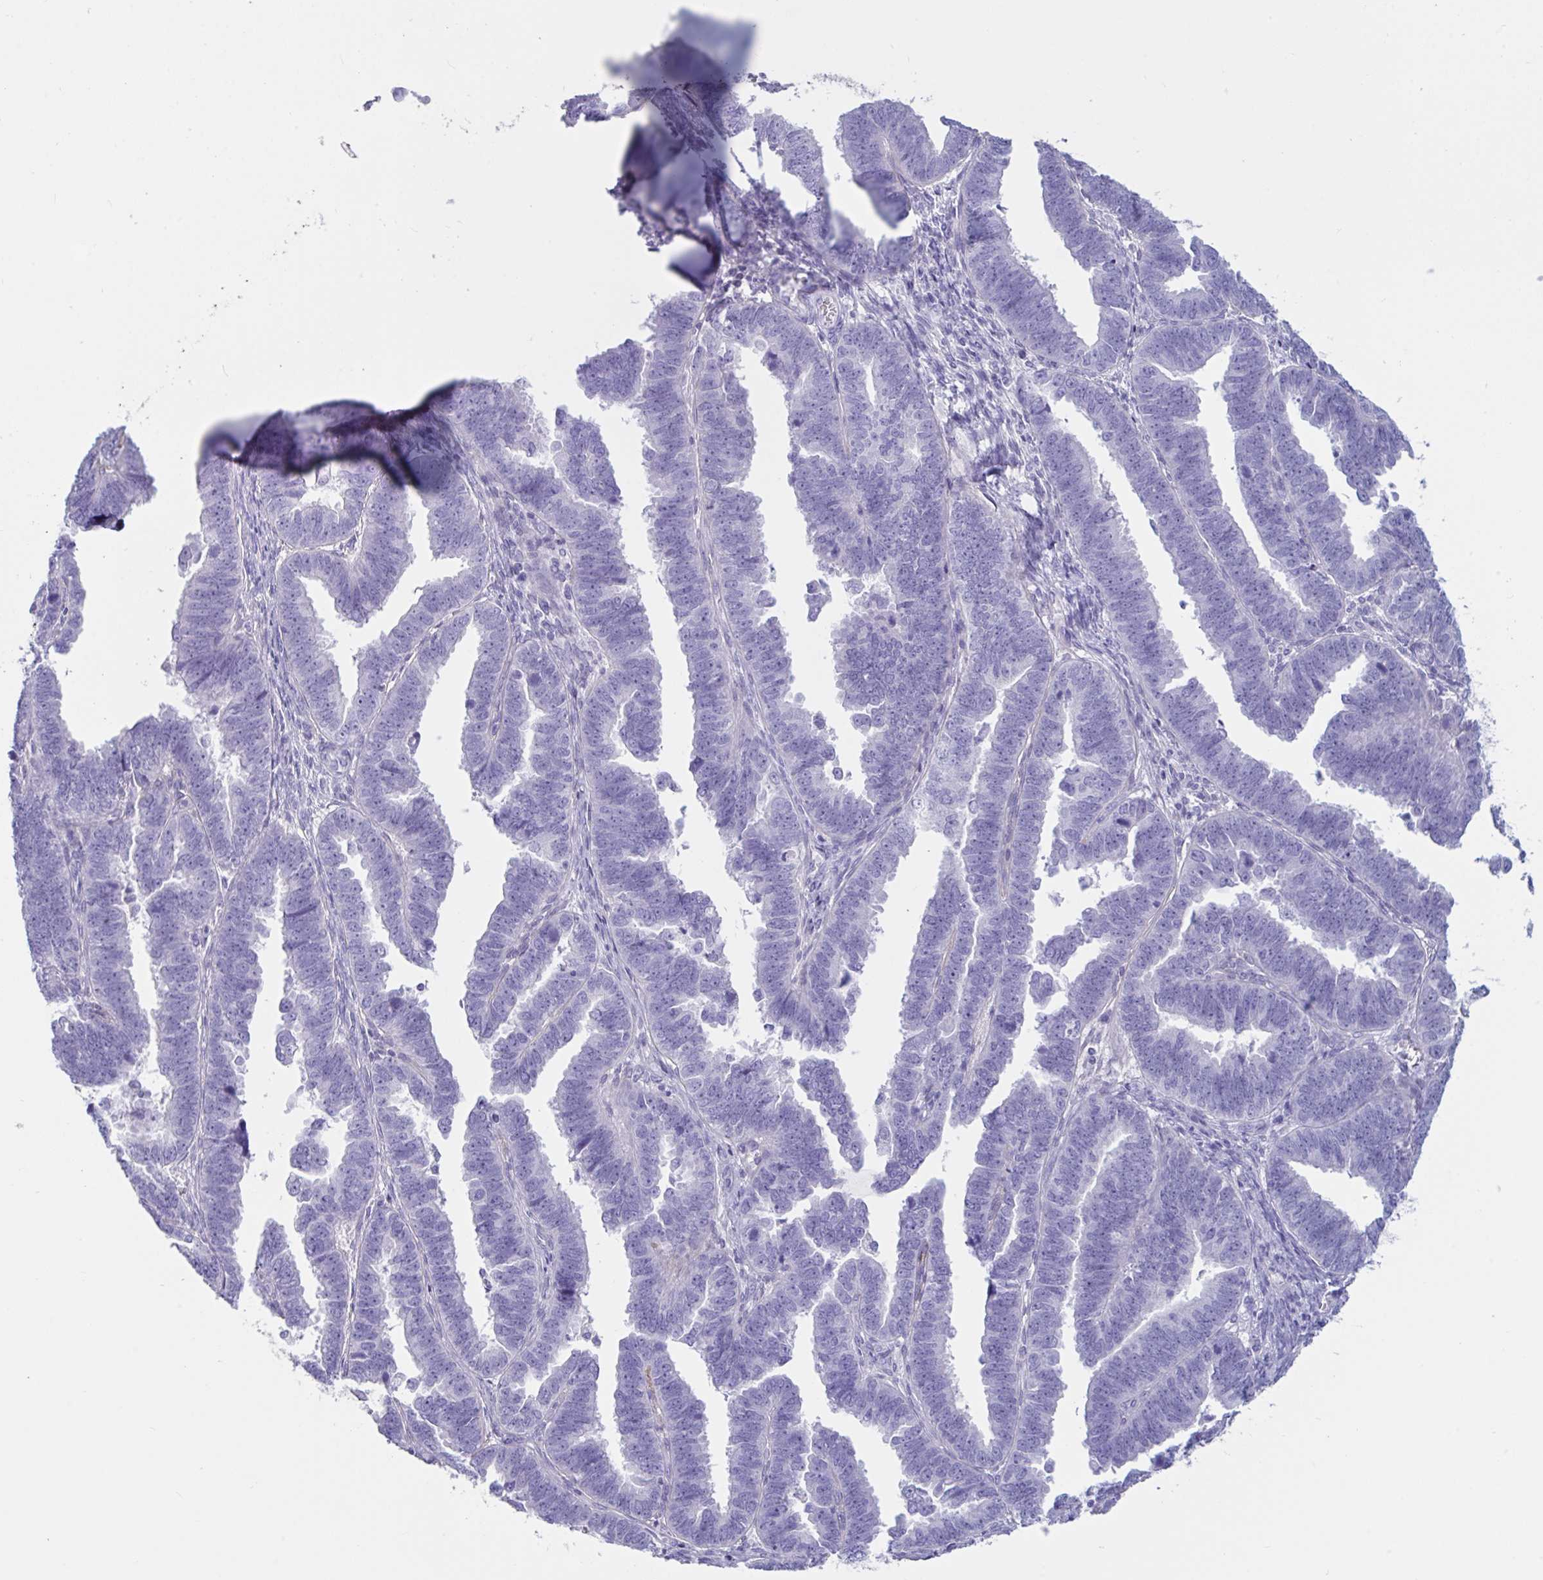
{"staining": {"intensity": "negative", "quantity": "none", "location": "none"}, "tissue": "endometrial cancer", "cell_type": "Tumor cells", "image_type": "cancer", "snomed": [{"axis": "morphology", "description": "Adenocarcinoma, NOS"}, {"axis": "topography", "description": "Endometrium"}], "caption": "This is an immunohistochemistry (IHC) image of human endometrial adenocarcinoma. There is no positivity in tumor cells.", "gene": "TNNC1", "patient": {"sex": "female", "age": 75}}